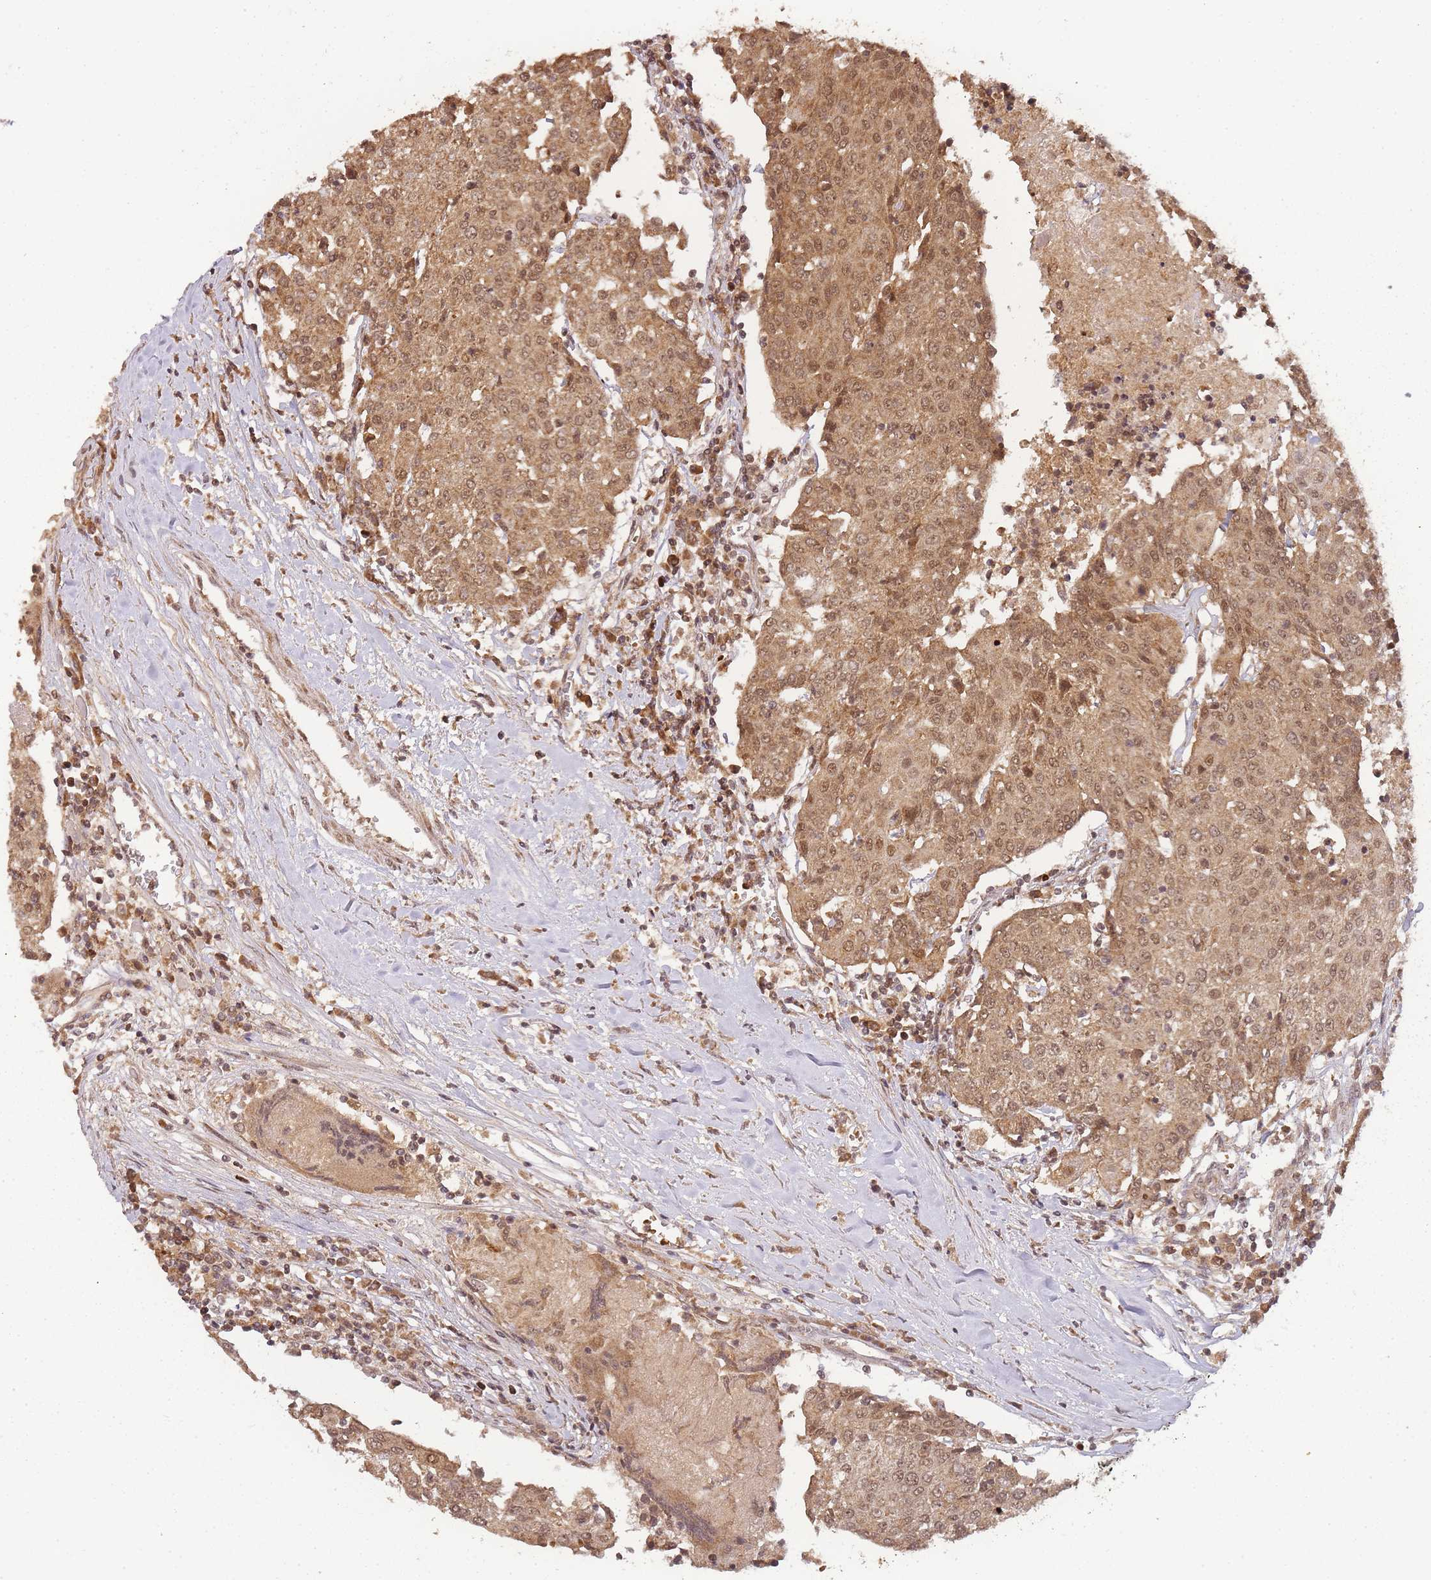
{"staining": {"intensity": "moderate", "quantity": ">75%", "location": "cytoplasmic/membranous,nuclear"}, "tissue": "urothelial cancer", "cell_type": "Tumor cells", "image_type": "cancer", "snomed": [{"axis": "morphology", "description": "Urothelial carcinoma, High grade"}, {"axis": "topography", "description": "Urinary bladder"}], "caption": "Immunohistochemical staining of urothelial cancer exhibits medium levels of moderate cytoplasmic/membranous and nuclear protein staining in about >75% of tumor cells.", "gene": "ZNF497", "patient": {"sex": "female", "age": 85}}